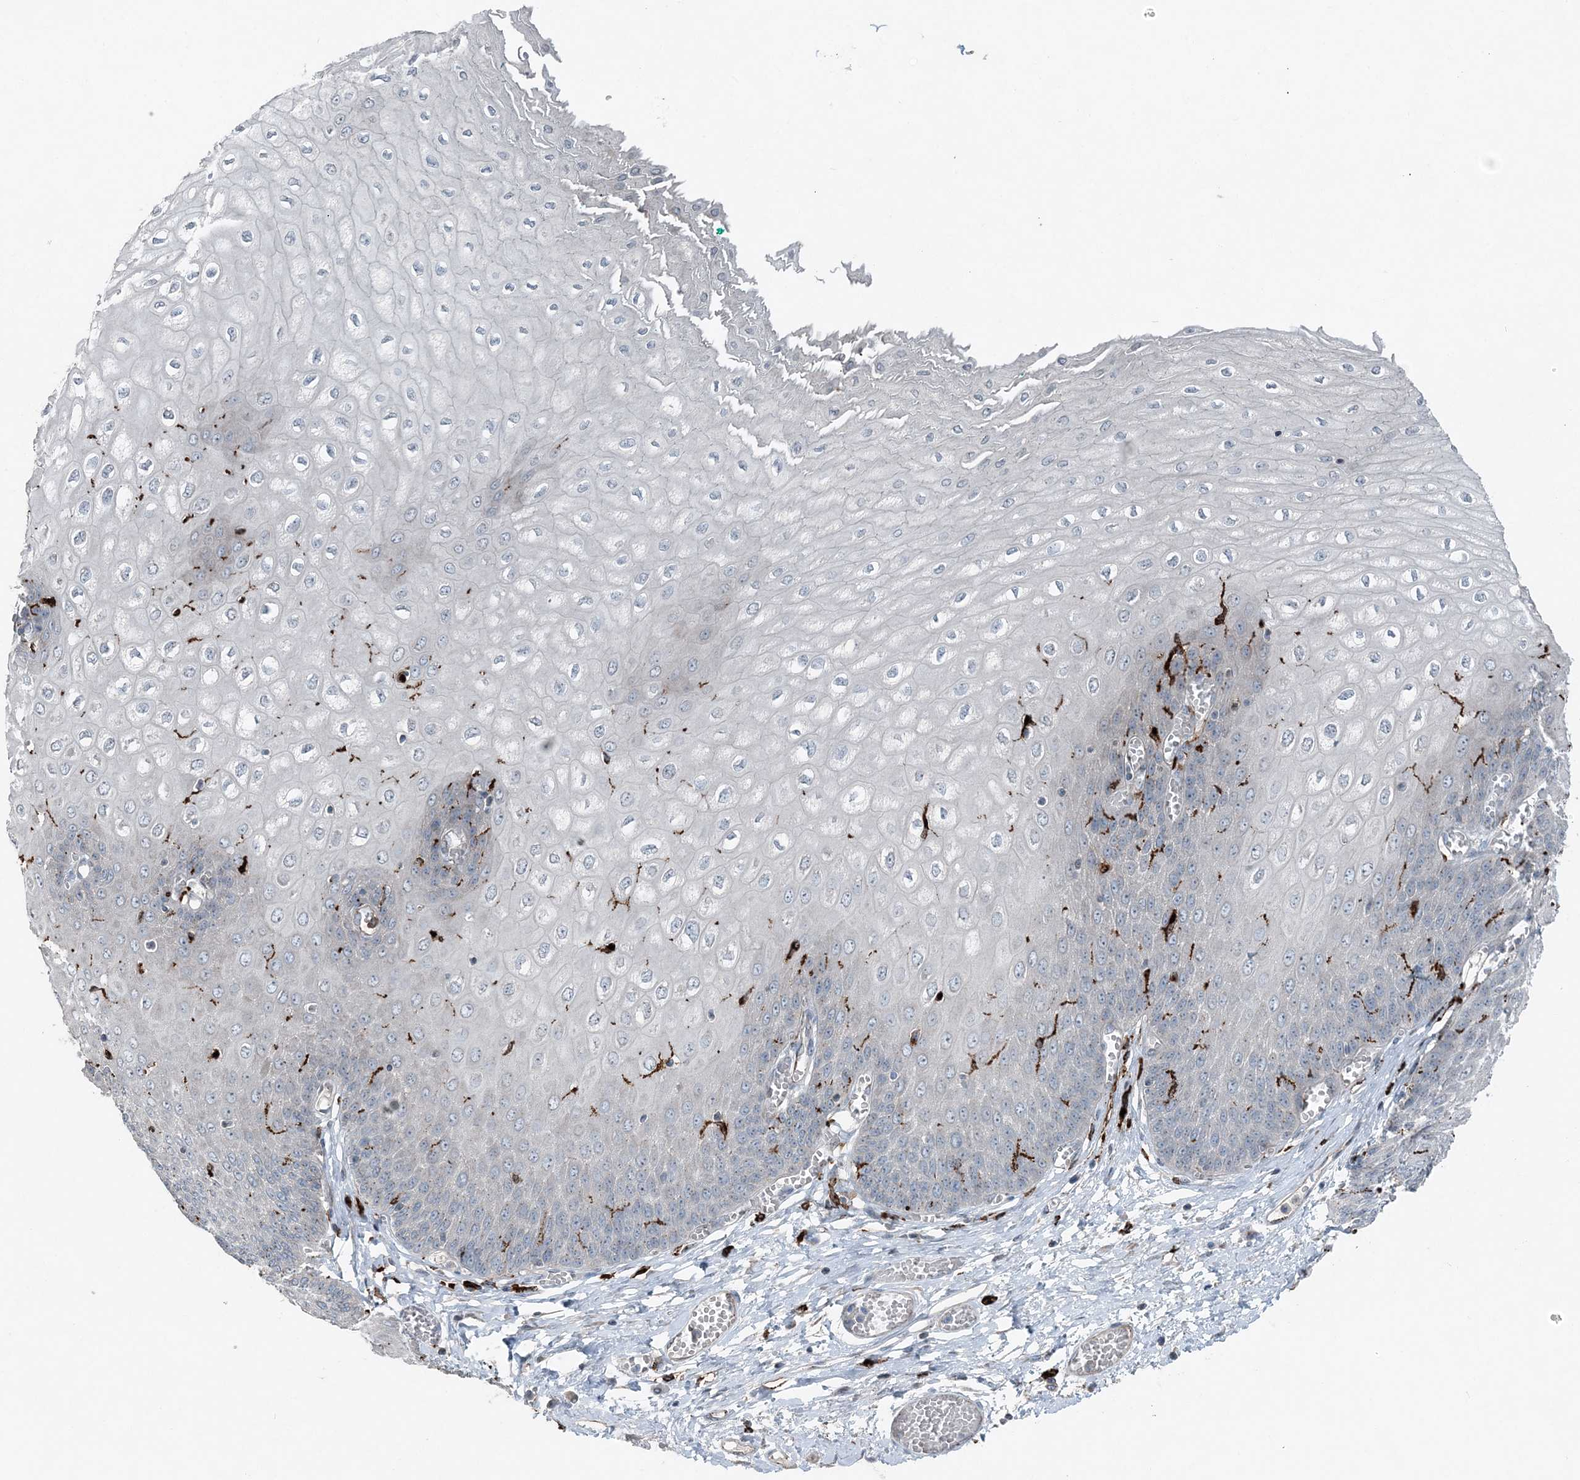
{"staining": {"intensity": "weak", "quantity": "<25%", "location": "cytoplasmic/membranous"}, "tissue": "esophagus", "cell_type": "Squamous epithelial cells", "image_type": "normal", "snomed": [{"axis": "morphology", "description": "Normal tissue, NOS"}, {"axis": "topography", "description": "Esophagus"}], "caption": "The micrograph displays no significant positivity in squamous epithelial cells of esophagus. (DAB (3,3'-diaminobenzidine) immunohistochemistry with hematoxylin counter stain).", "gene": "KY", "patient": {"sex": "male", "age": 60}}